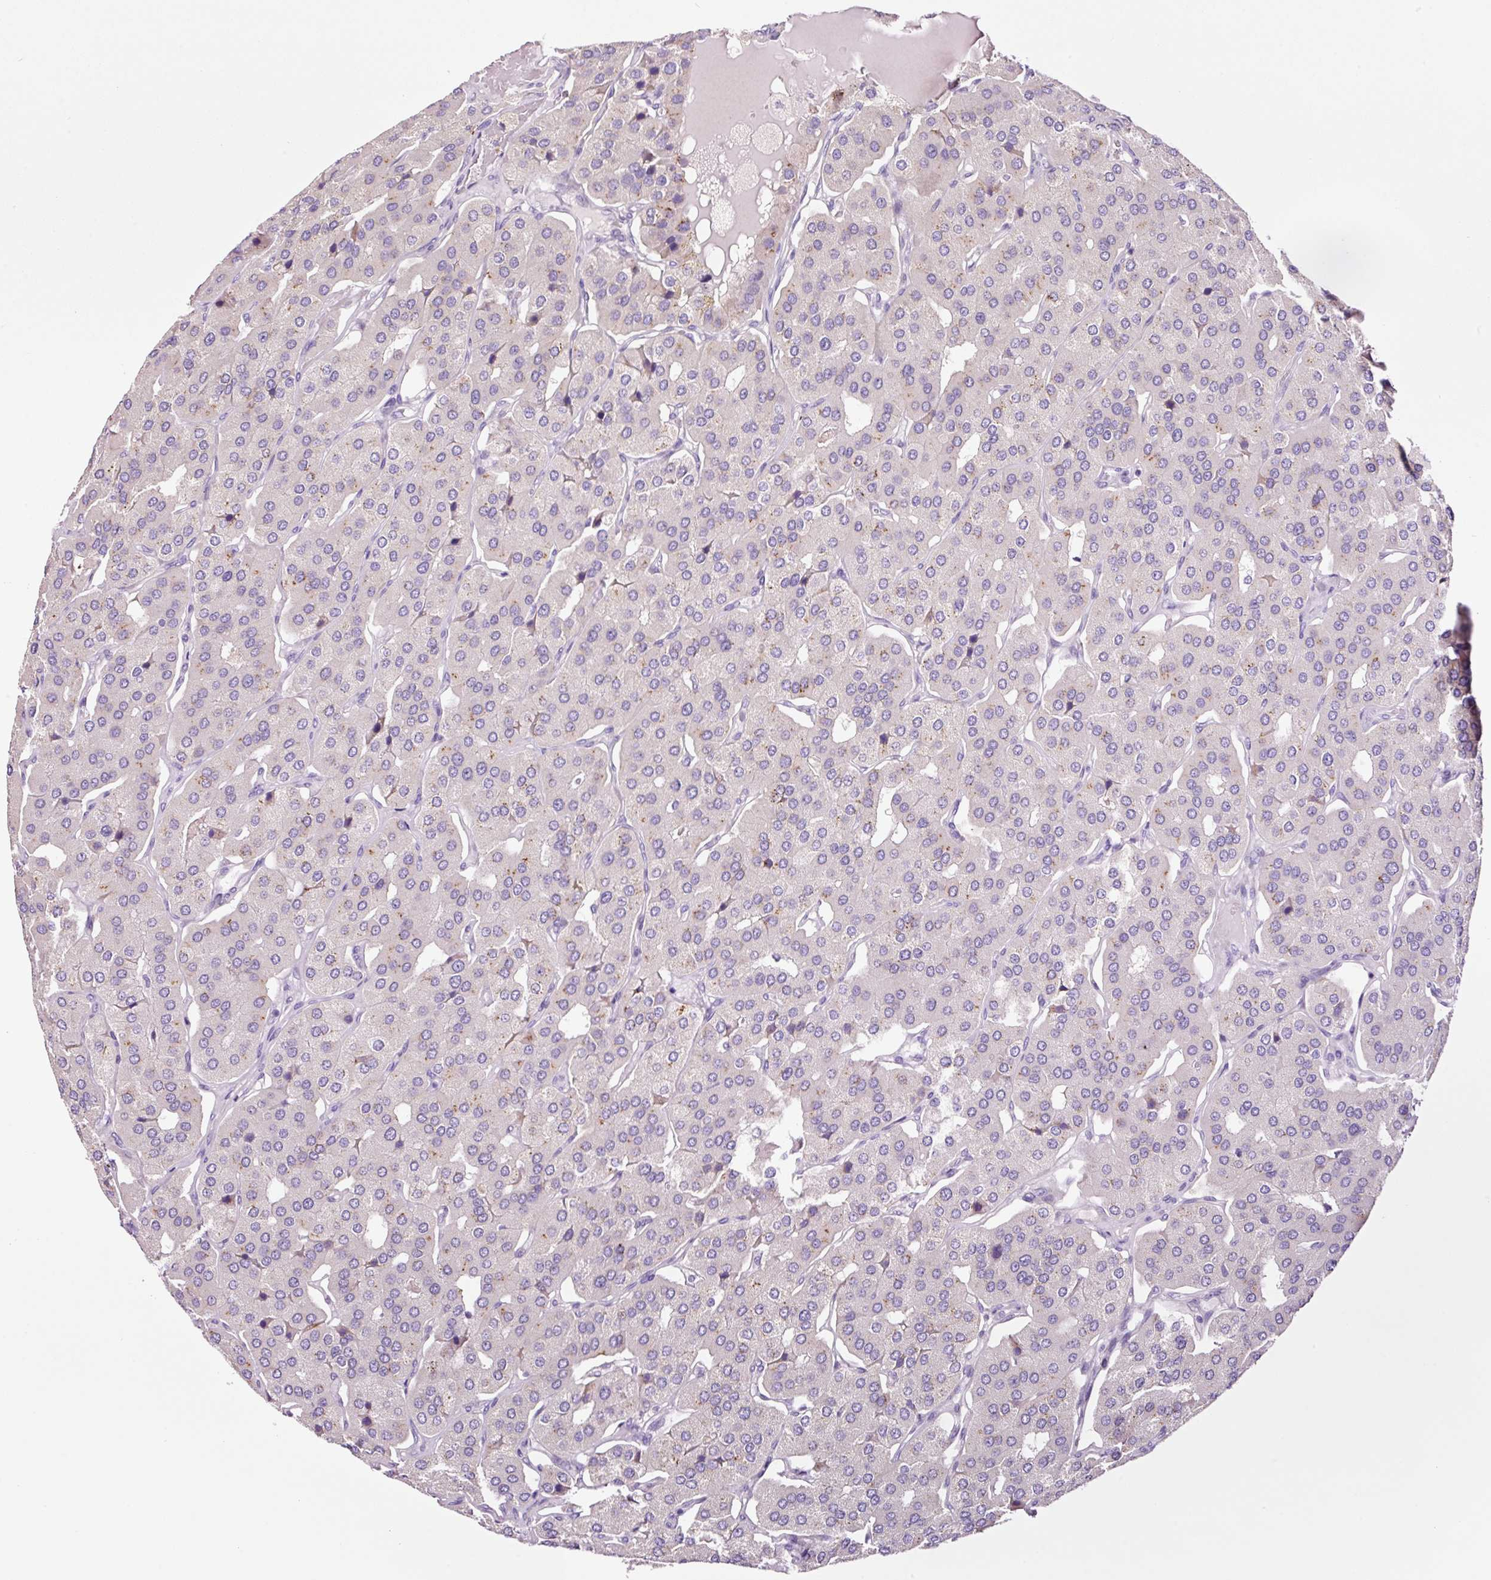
{"staining": {"intensity": "weak", "quantity": "<25%", "location": "cytoplasmic/membranous"}, "tissue": "parathyroid gland", "cell_type": "Glandular cells", "image_type": "normal", "snomed": [{"axis": "morphology", "description": "Normal tissue, NOS"}, {"axis": "morphology", "description": "Adenoma, NOS"}, {"axis": "topography", "description": "Parathyroid gland"}], "caption": "Protein analysis of benign parathyroid gland reveals no significant positivity in glandular cells. Nuclei are stained in blue.", "gene": "PAM", "patient": {"sex": "female", "age": 86}}